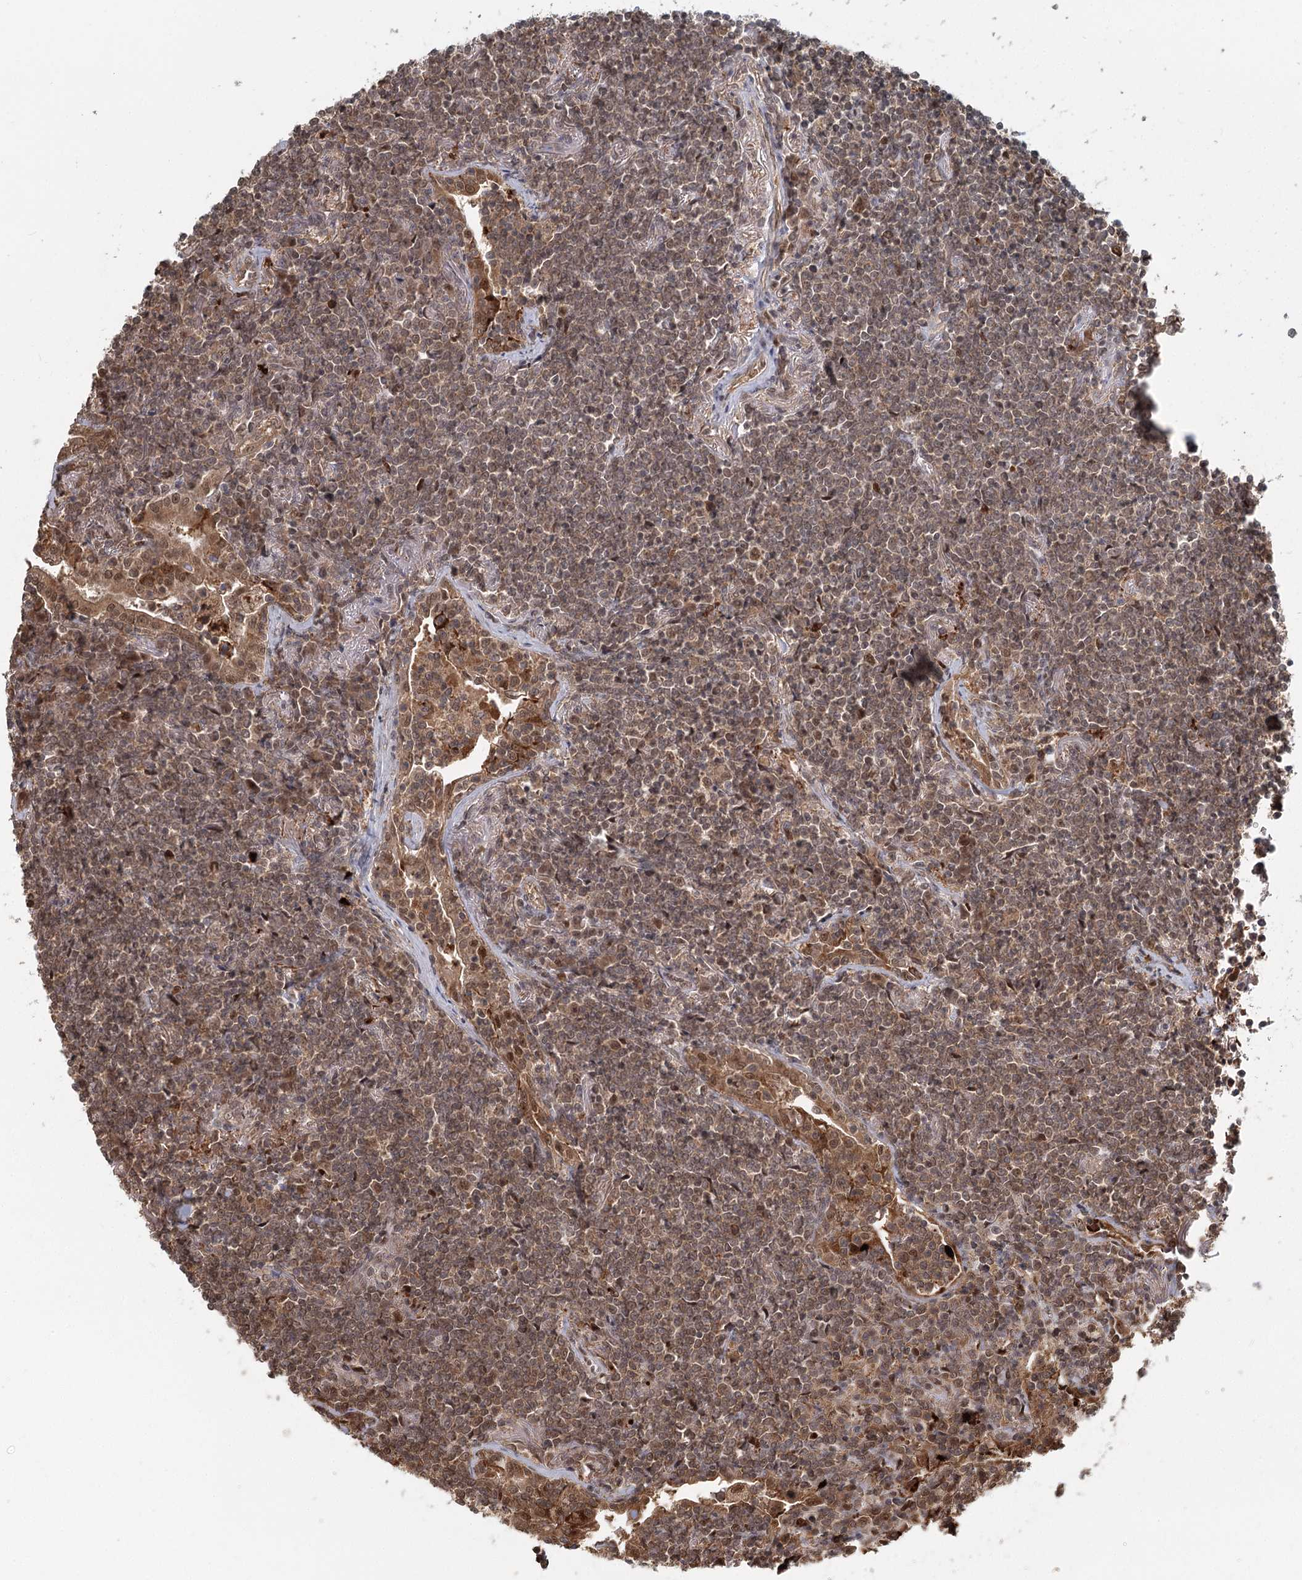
{"staining": {"intensity": "weak", "quantity": ">75%", "location": "cytoplasmic/membranous,nuclear"}, "tissue": "lymphoma", "cell_type": "Tumor cells", "image_type": "cancer", "snomed": [{"axis": "morphology", "description": "Malignant lymphoma, non-Hodgkin's type, Low grade"}, {"axis": "topography", "description": "Lung"}], "caption": "Immunohistochemistry (IHC) (DAB (3,3'-diaminobenzidine)) staining of human low-grade malignant lymphoma, non-Hodgkin's type displays weak cytoplasmic/membranous and nuclear protein positivity in approximately >75% of tumor cells. The staining was performed using DAB (3,3'-diaminobenzidine) to visualize the protein expression in brown, while the nuclei were stained in blue with hematoxylin (Magnification: 20x).", "gene": "N6AMT1", "patient": {"sex": "female", "age": 71}}